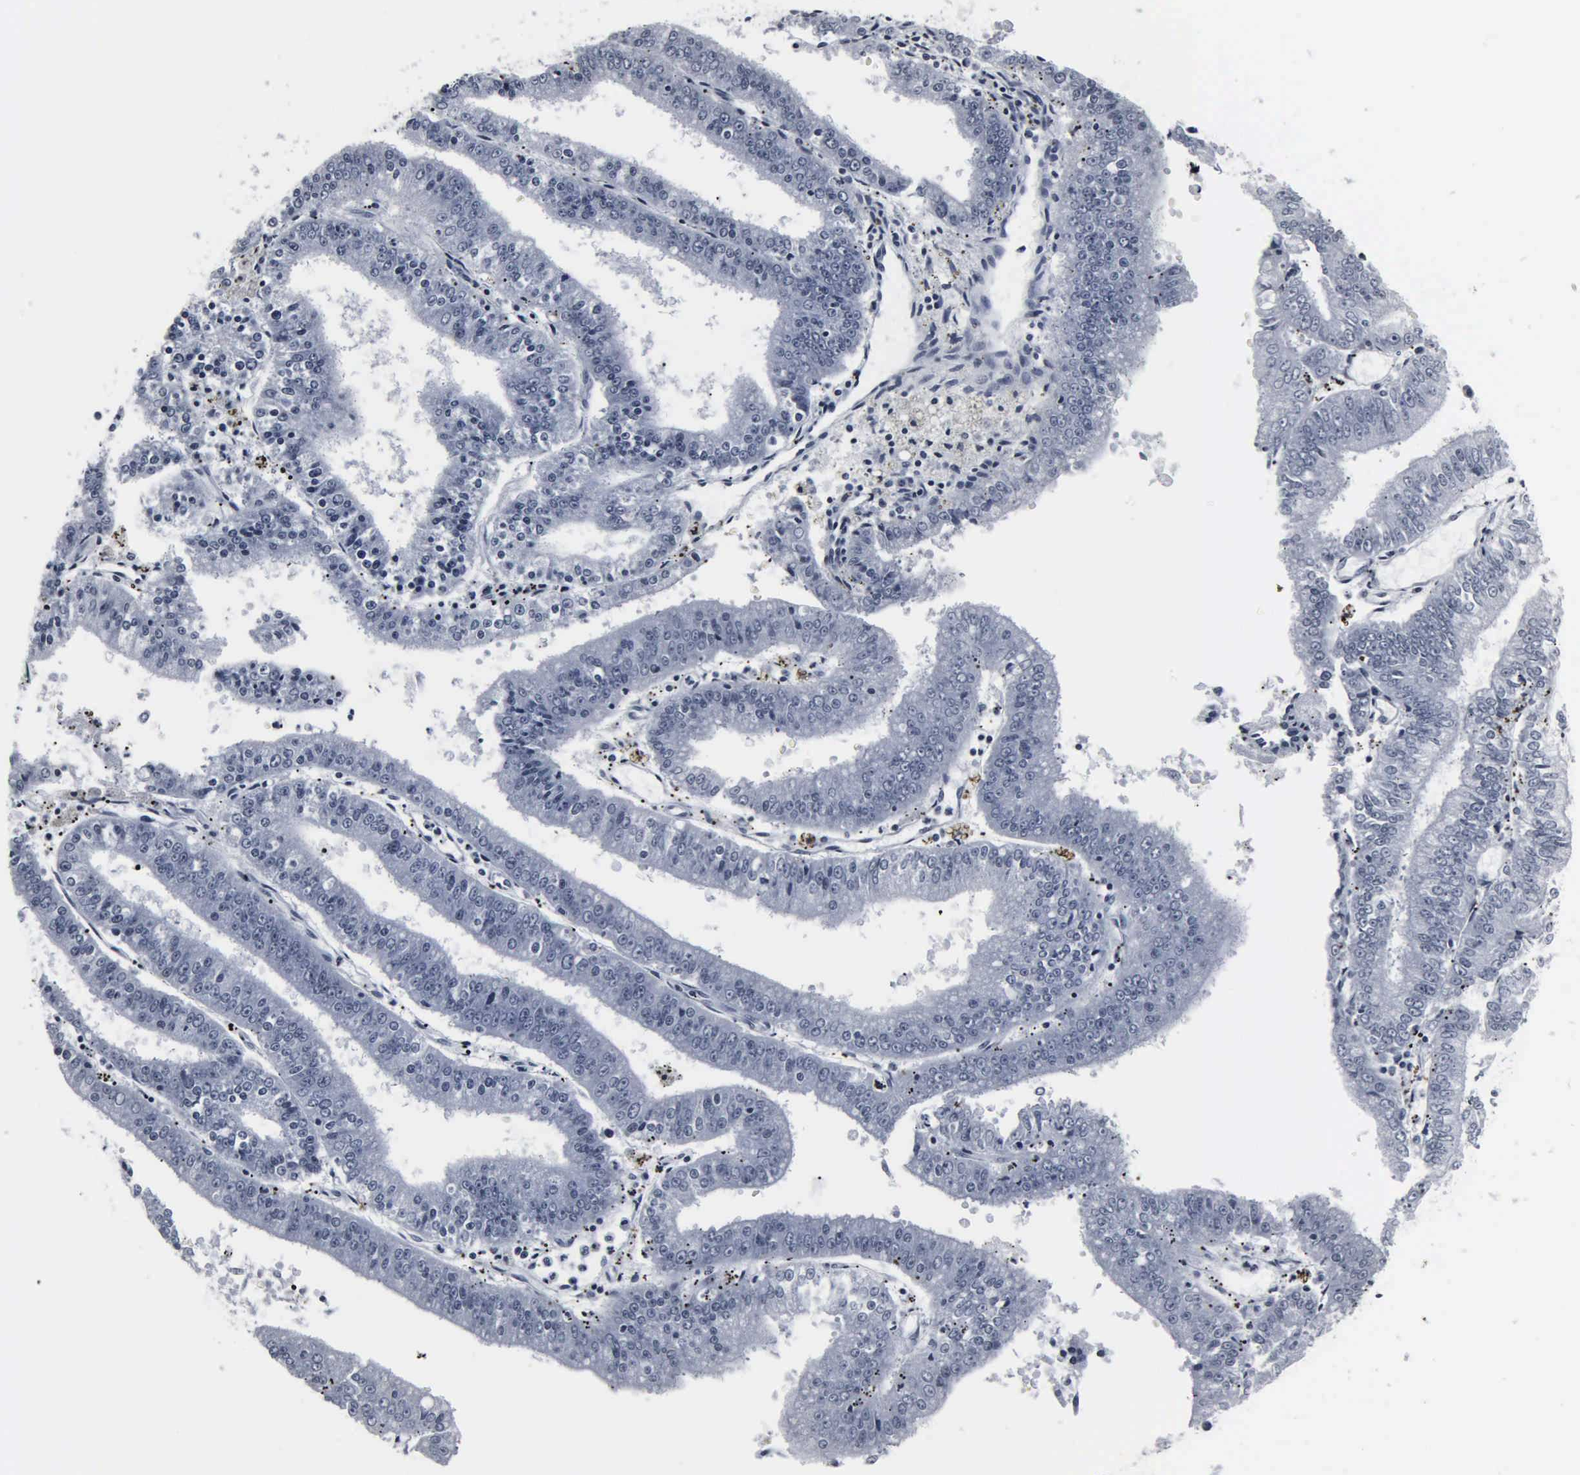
{"staining": {"intensity": "negative", "quantity": "none", "location": "none"}, "tissue": "endometrial cancer", "cell_type": "Tumor cells", "image_type": "cancer", "snomed": [{"axis": "morphology", "description": "Adenocarcinoma, NOS"}, {"axis": "topography", "description": "Endometrium"}], "caption": "Photomicrograph shows no protein staining in tumor cells of adenocarcinoma (endometrial) tissue.", "gene": "DGCR2", "patient": {"sex": "female", "age": 66}}